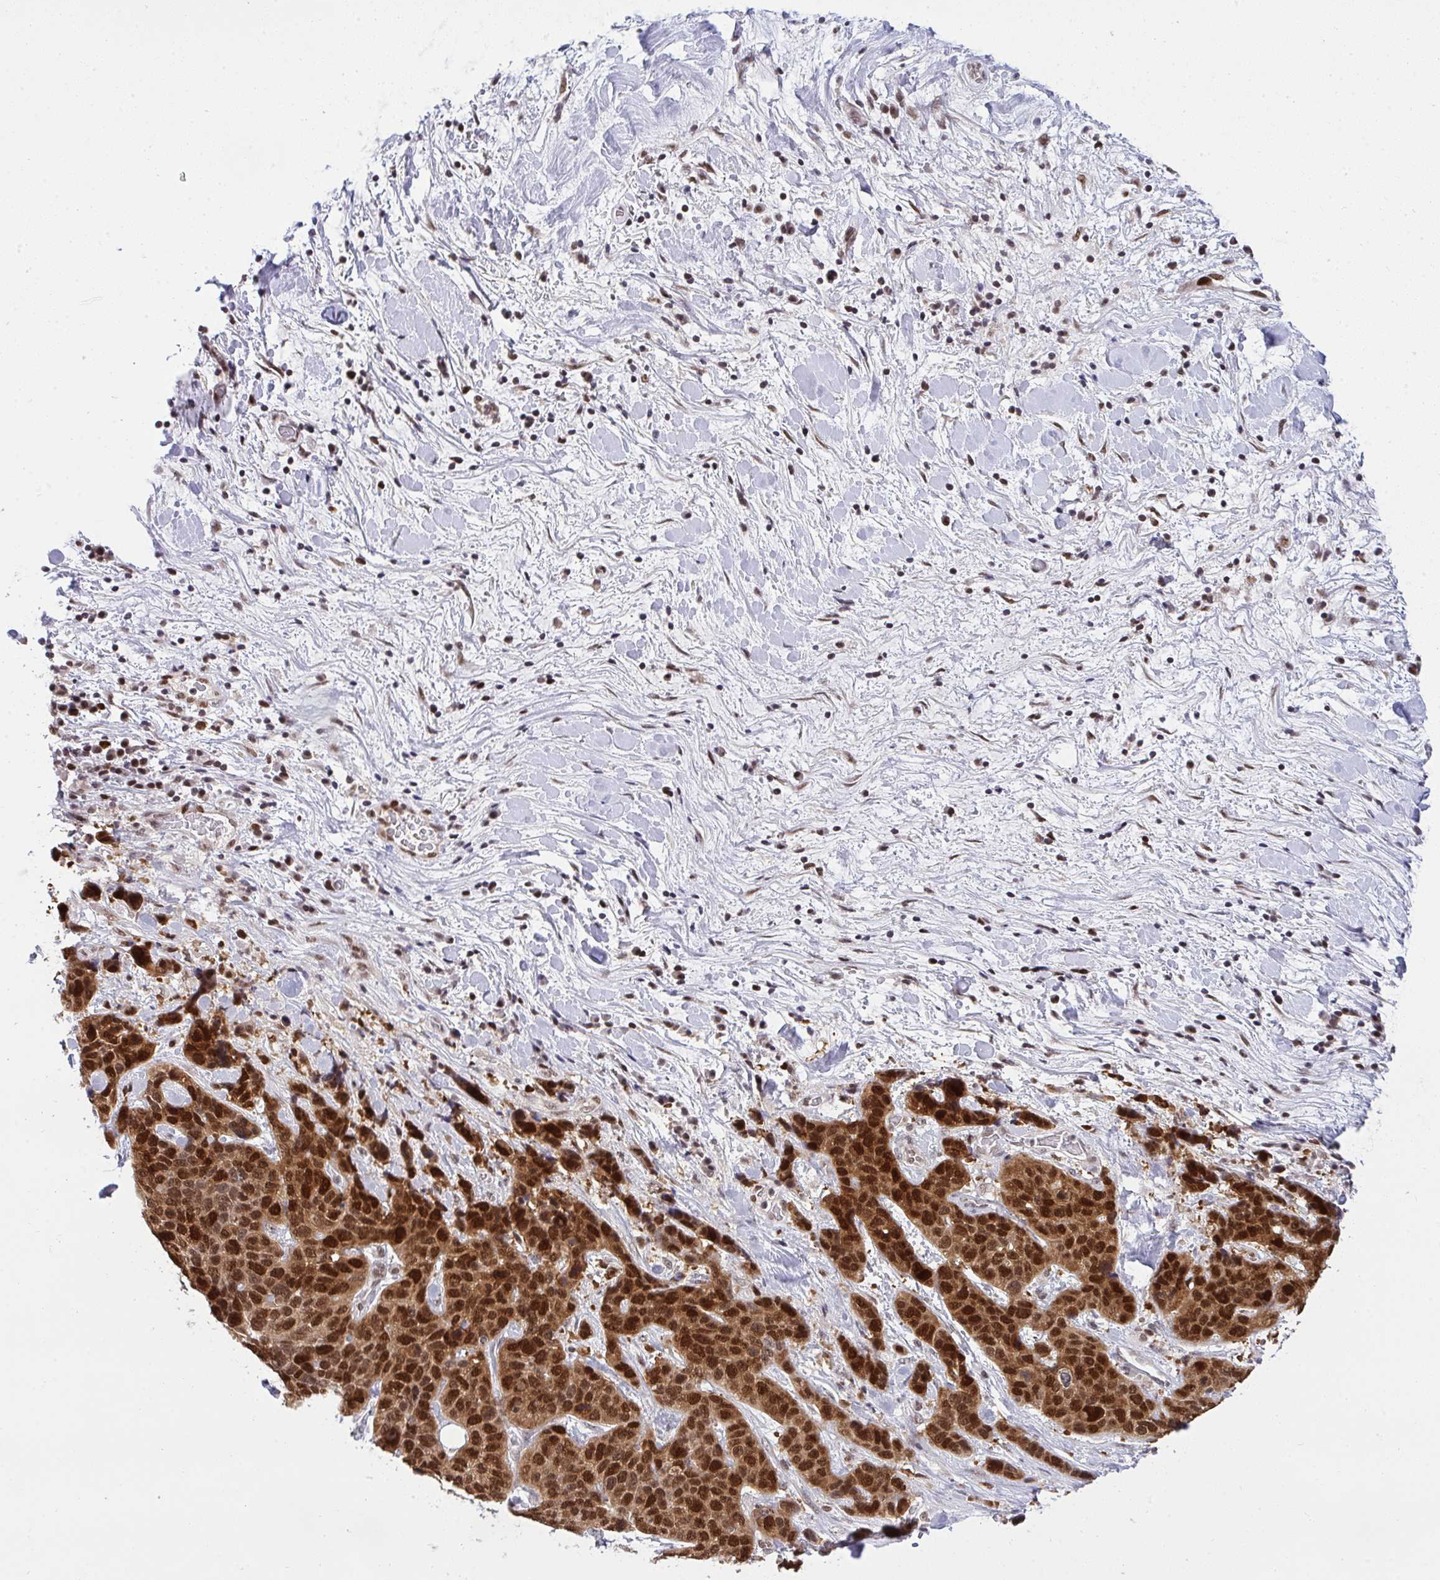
{"staining": {"intensity": "strong", "quantity": "25%-75%", "location": "nuclear"}, "tissue": "lung cancer", "cell_type": "Tumor cells", "image_type": "cancer", "snomed": [{"axis": "morphology", "description": "Squamous cell carcinoma, NOS"}, {"axis": "topography", "description": "Lung"}], "caption": "Brown immunohistochemical staining in lung cancer (squamous cell carcinoma) reveals strong nuclear staining in approximately 25%-75% of tumor cells. (DAB (3,3'-diaminobenzidine) IHC, brown staining for protein, blue staining for nuclei).", "gene": "RFC4", "patient": {"sex": "male", "age": 62}}